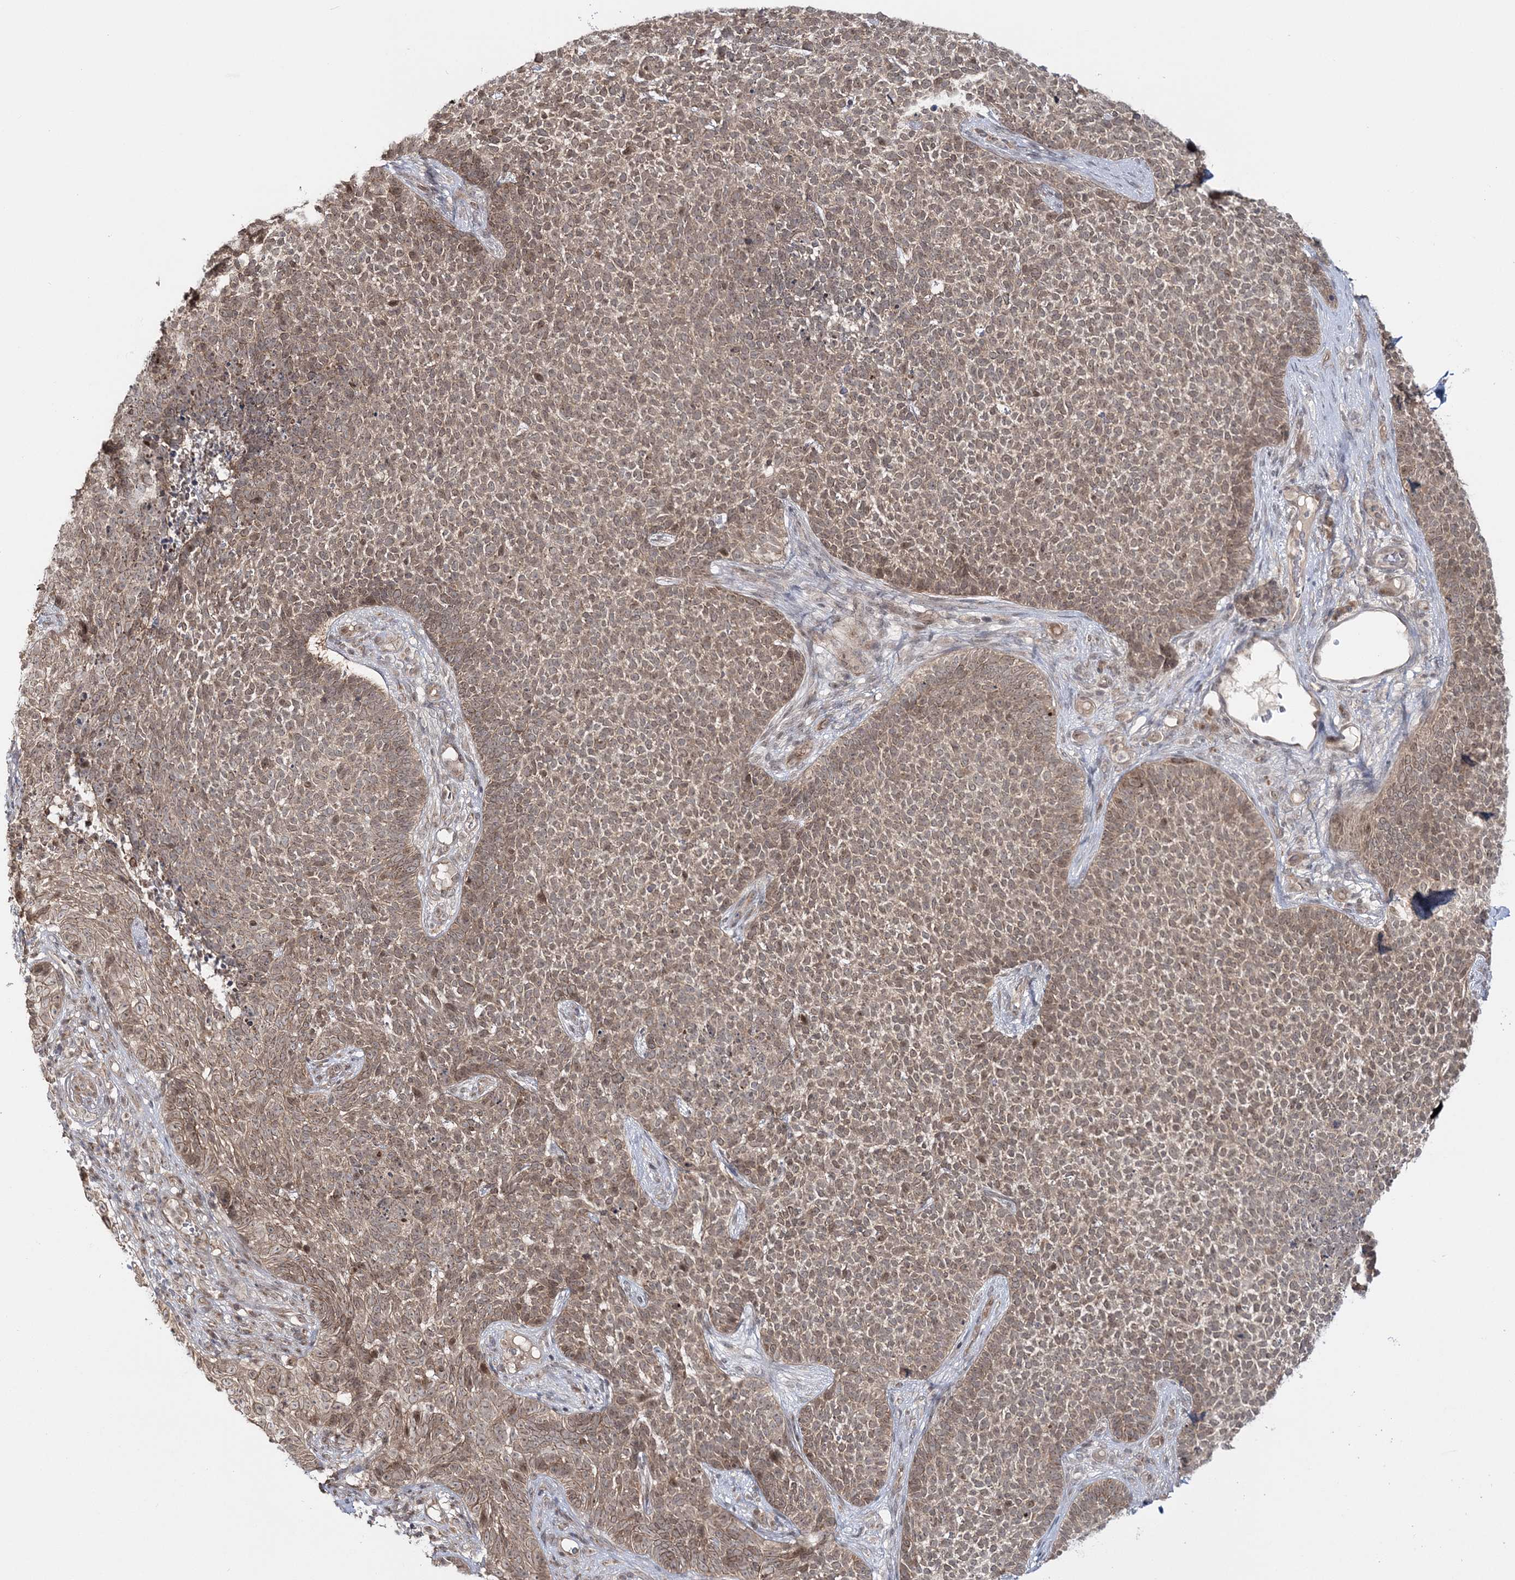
{"staining": {"intensity": "weak", "quantity": ">75%", "location": "cytoplasmic/membranous,nuclear"}, "tissue": "skin cancer", "cell_type": "Tumor cells", "image_type": "cancer", "snomed": [{"axis": "morphology", "description": "Basal cell carcinoma"}, {"axis": "topography", "description": "Skin"}], "caption": "Immunohistochemistry (IHC) (DAB) staining of skin basal cell carcinoma demonstrates weak cytoplasmic/membranous and nuclear protein expression in approximately >75% of tumor cells.", "gene": "ZFAND6", "patient": {"sex": "female", "age": 84}}